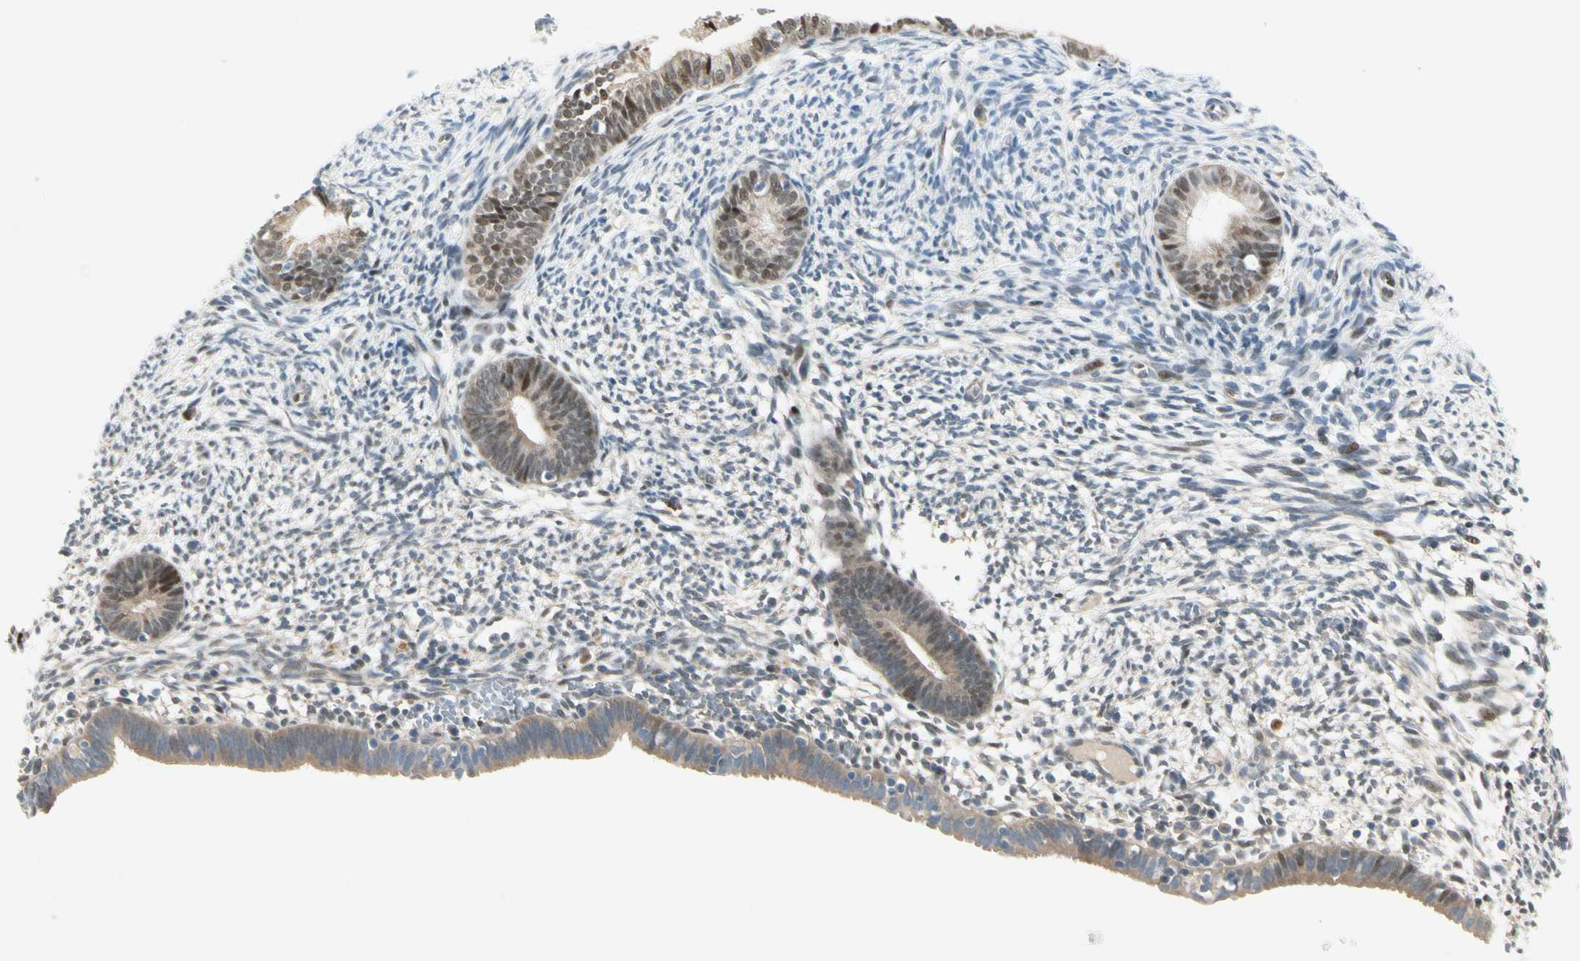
{"staining": {"intensity": "negative", "quantity": "none", "location": "none"}, "tissue": "endometrium", "cell_type": "Cells in endometrial stroma", "image_type": "normal", "snomed": [{"axis": "morphology", "description": "Normal tissue, NOS"}, {"axis": "morphology", "description": "Atrophy, NOS"}, {"axis": "topography", "description": "Uterus"}, {"axis": "topography", "description": "Endometrium"}], "caption": "This image is of benign endometrium stained with immunohistochemistry (IHC) to label a protein in brown with the nuclei are counter-stained blue. There is no expression in cells in endometrial stroma.", "gene": "IL1R1", "patient": {"sex": "female", "age": 68}}